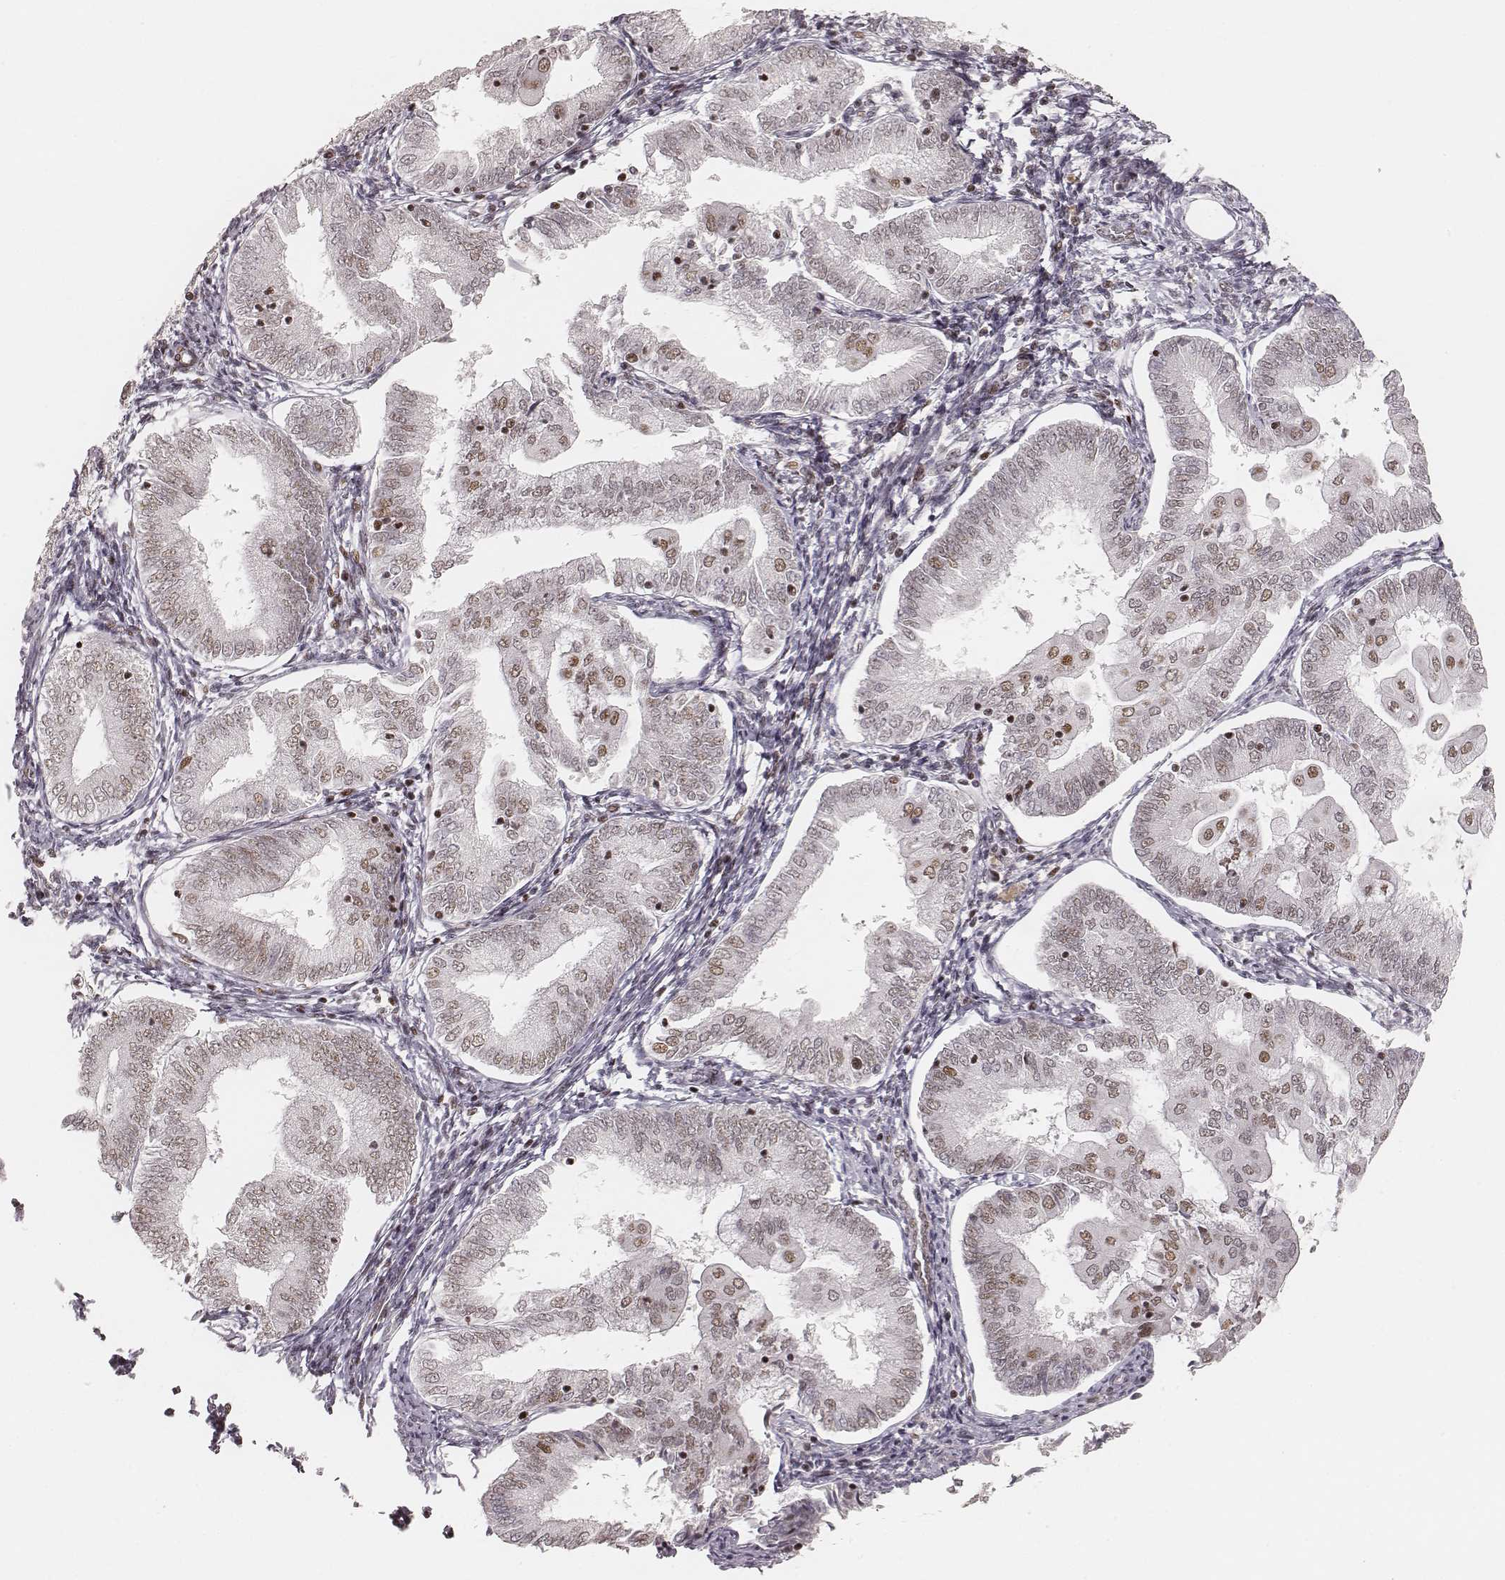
{"staining": {"intensity": "moderate", "quantity": "<25%", "location": "nuclear"}, "tissue": "endometrial cancer", "cell_type": "Tumor cells", "image_type": "cancer", "snomed": [{"axis": "morphology", "description": "Adenocarcinoma, NOS"}, {"axis": "topography", "description": "Endometrium"}], "caption": "An immunohistochemistry (IHC) photomicrograph of tumor tissue is shown. Protein staining in brown highlights moderate nuclear positivity in endometrial cancer (adenocarcinoma) within tumor cells.", "gene": "HNRNPC", "patient": {"sex": "female", "age": 55}}